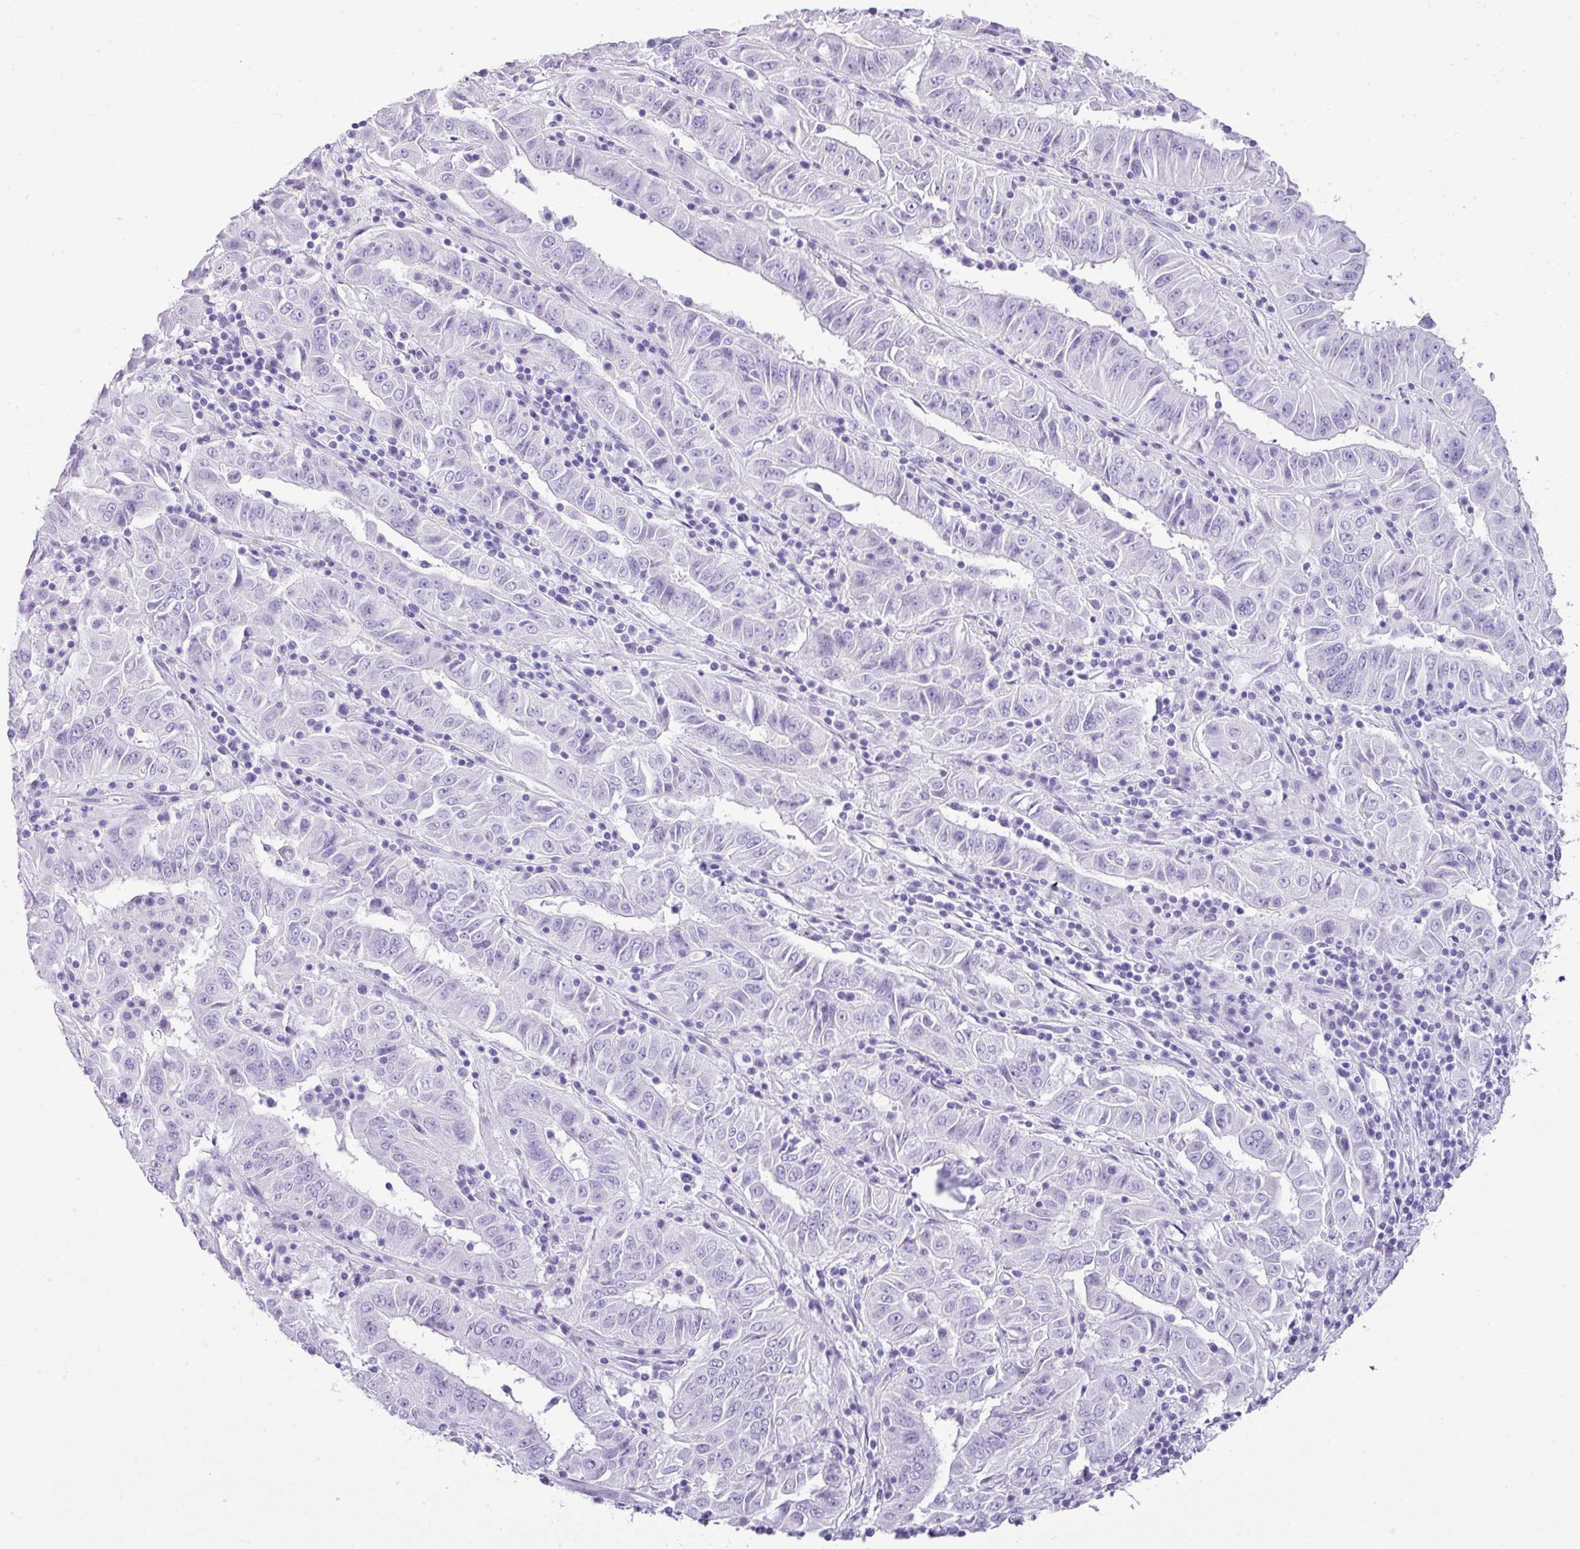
{"staining": {"intensity": "negative", "quantity": "none", "location": "none"}, "tissue": "pancreatic cancer", "cell_type": "Tumor cells", "image_type": "cancer", "snomed": [{"axis": "morphology", "description": "Adenocarcinoma, NOS"}, {"axis": "topography", "description": "Pancreas"}], "caption": "A photomicrograph of adenocarcinoma (pancreatic) stained for a protein exhibits no brown staining in tumor cells.", "gene": "TNP1", "patient": {"sex": "male", "age": 63}}